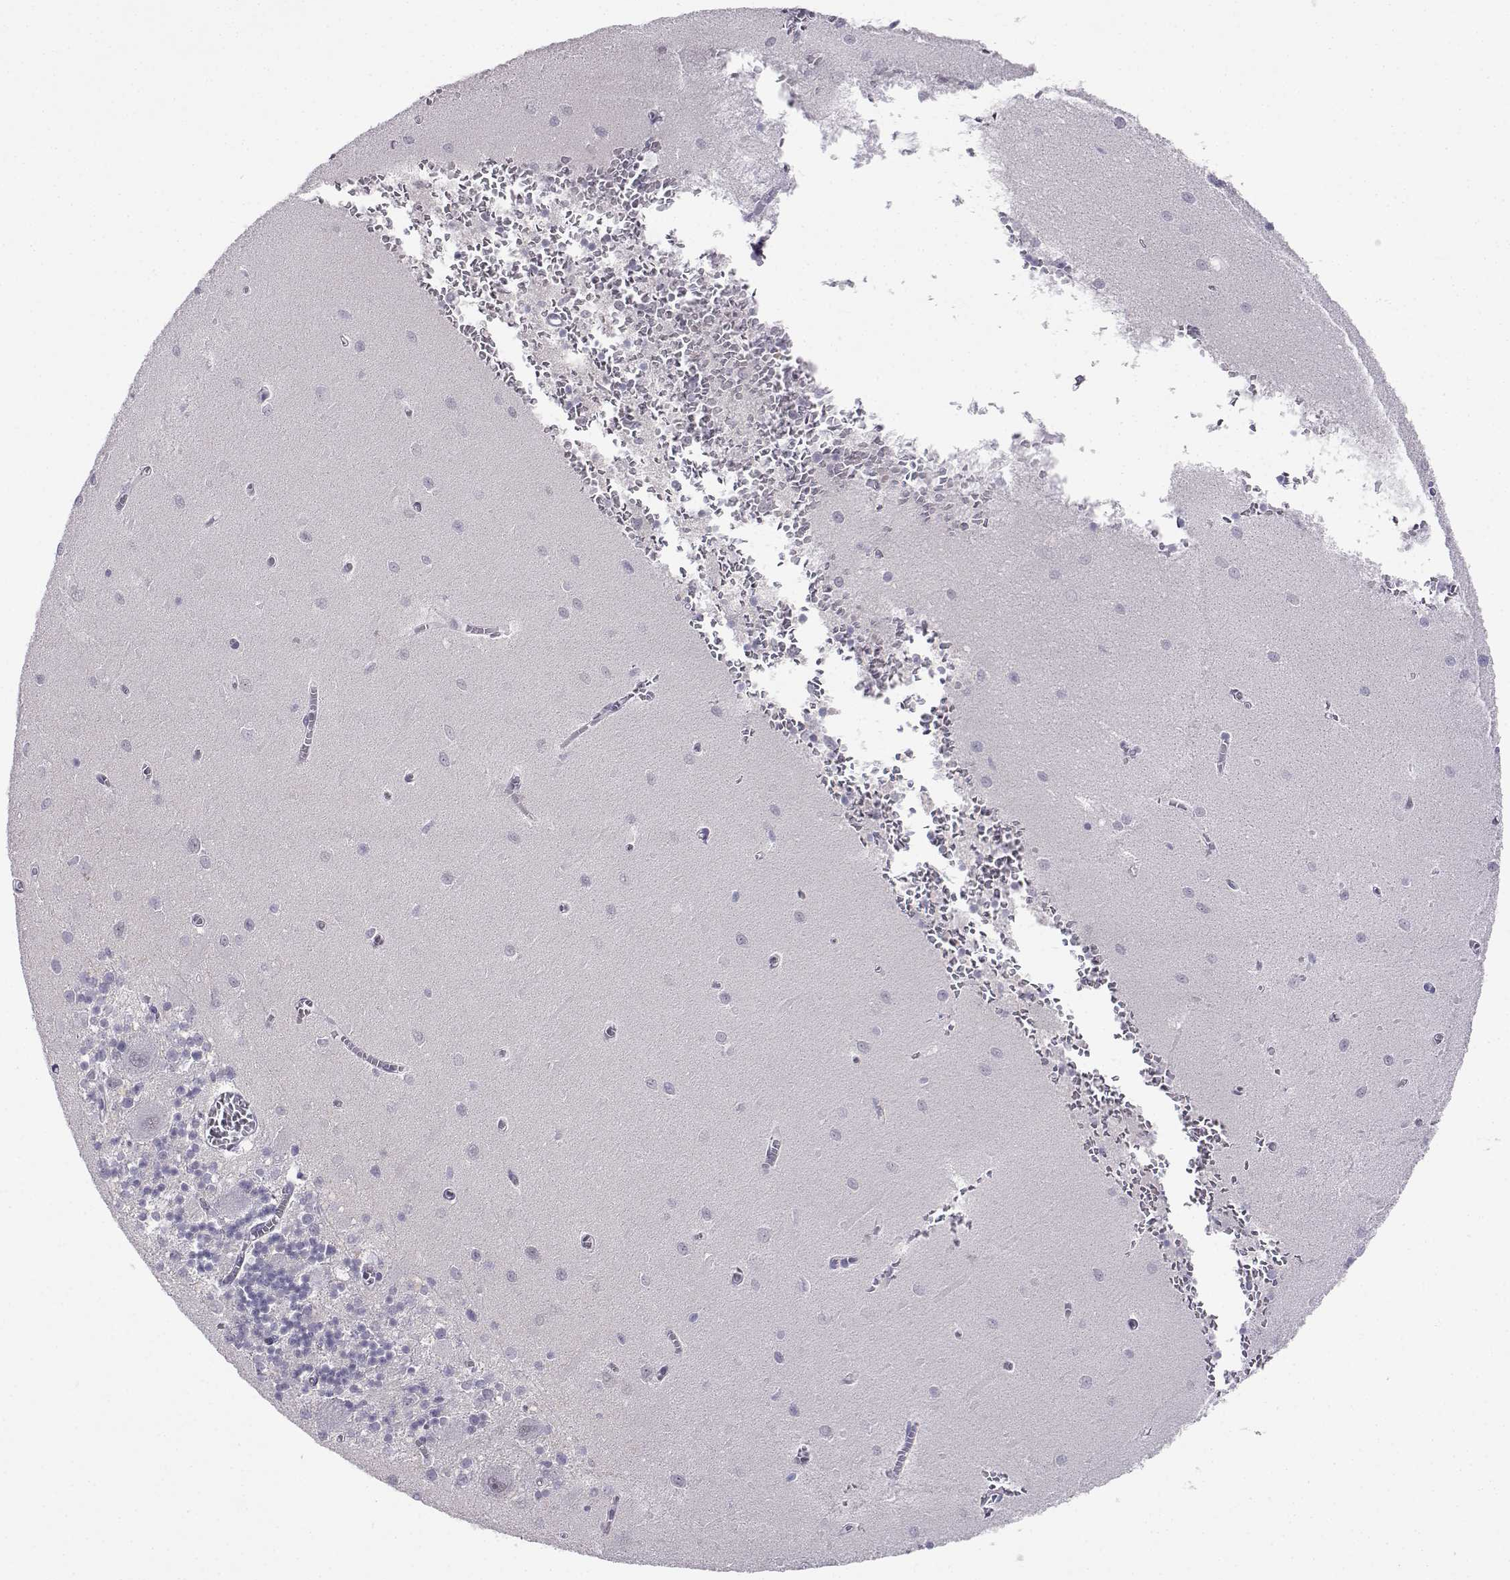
{"staining": {"intensity": "negative", "quantity": "none", "location": "none"}, "tissue": "cerebellum", "cell_type": "Cells in granular layer", "image_type": "normal", "snomed": [{"axis": "morphology", "description": "Normal tissue, NOS"}, {"axis": "topography", "description": "Cerebellum"}], "caption": "This is an IHC micrograph of unremarkable human cerebellum. There is no positivity in cells in granular layer.", "gene": "MED26", "patient": {"sex": "female", "age": 64}}